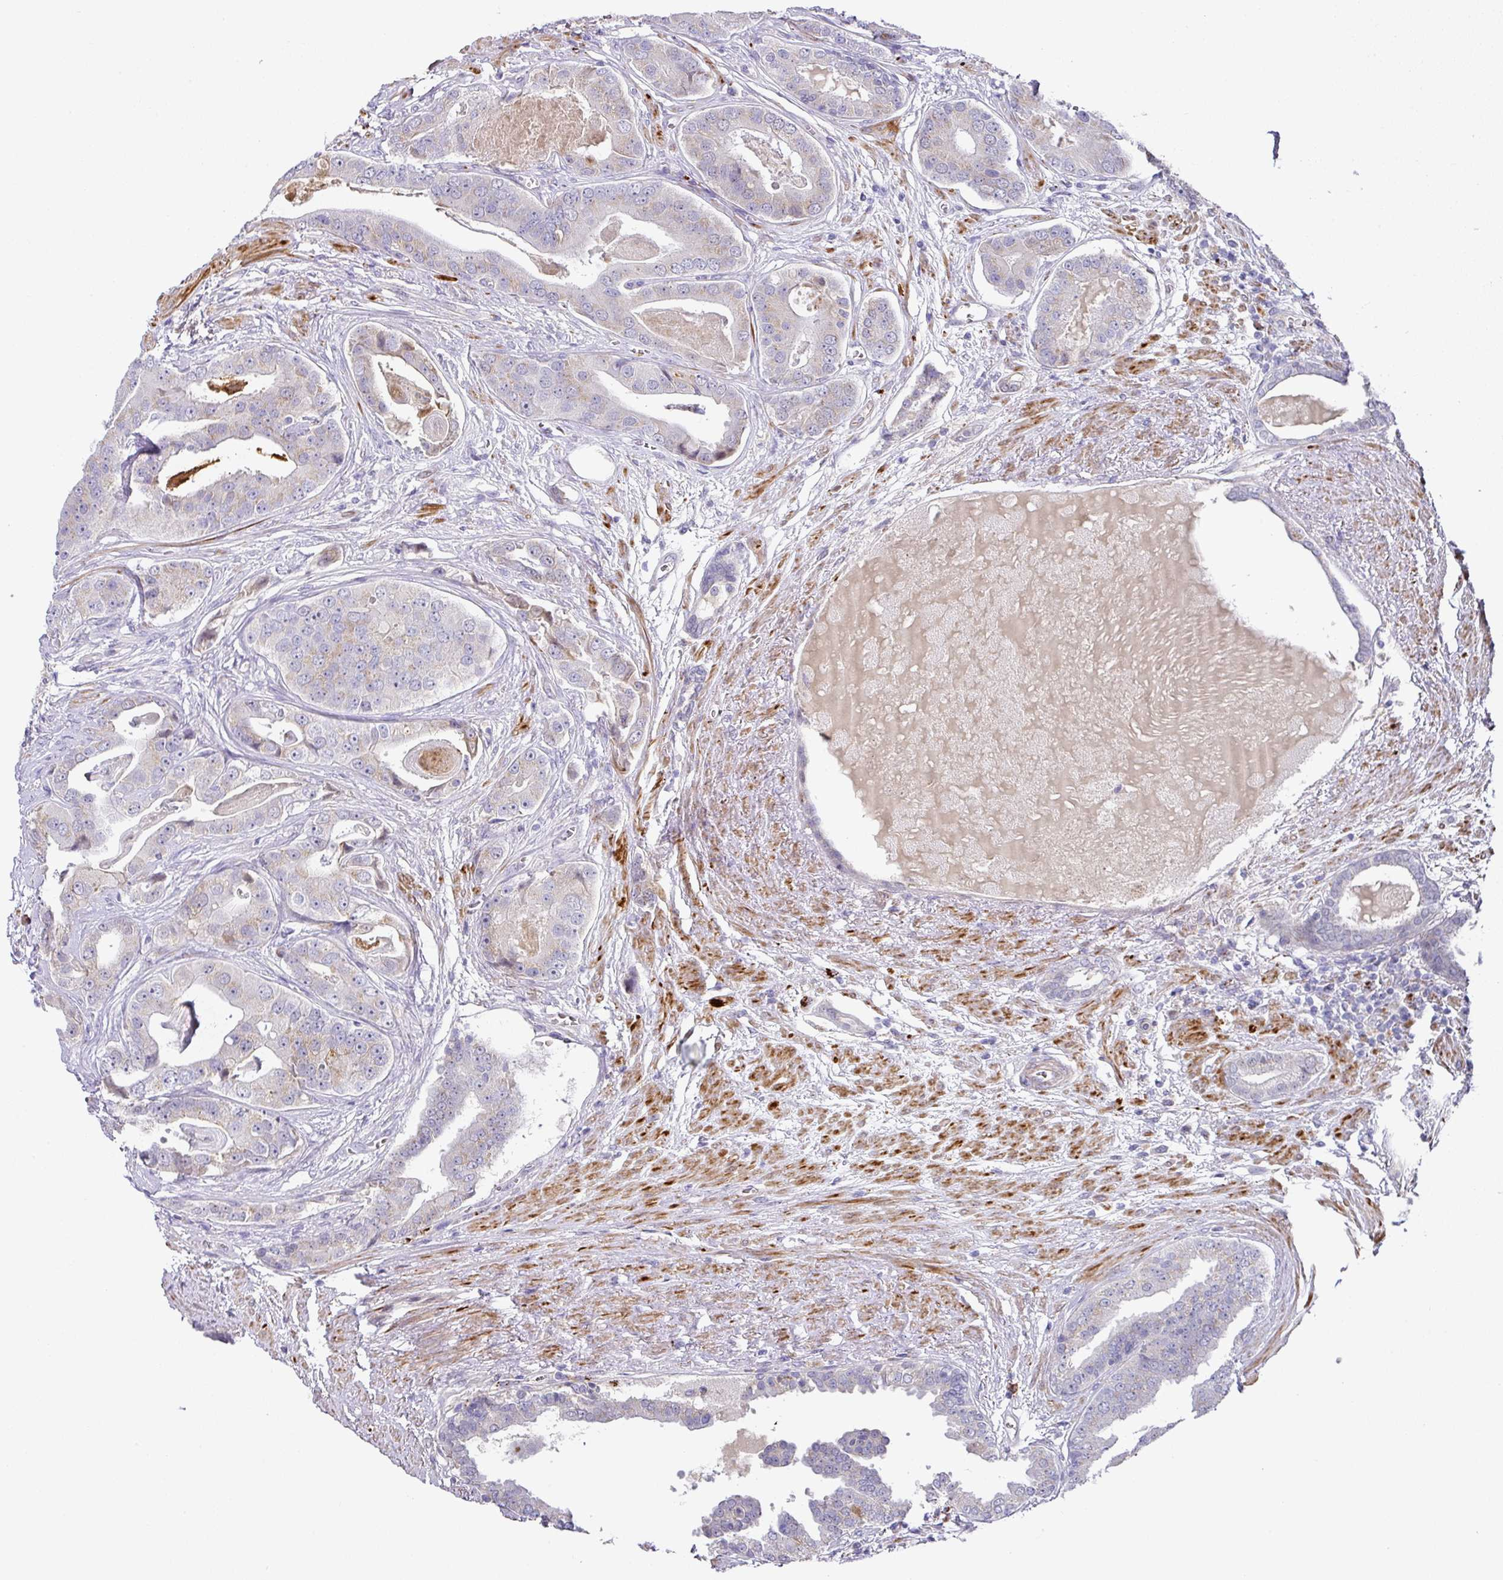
{"staining": {"intensity": "negative", "quantity": "none", "location": "none"}, "tissue": "prostate cancer", "cell_type": "Tumor cells", "image_type": "cancer", "snomed": [{"axis": "morphology", "description": "Adenocarcinoma, High grade"}, {"axis": "topography", "description": "Prostate"}], "caption": "Immunohistochemical staining of human prostate cancer displays no significant positivity in tumor cells. Brightfield microscopy of immunohistochemistry stained with DAB (brown) and hematoxylin (blue), captured at high magnification.", "gene": "TARM1", "patient": {"sex": "male", "age": 71}}